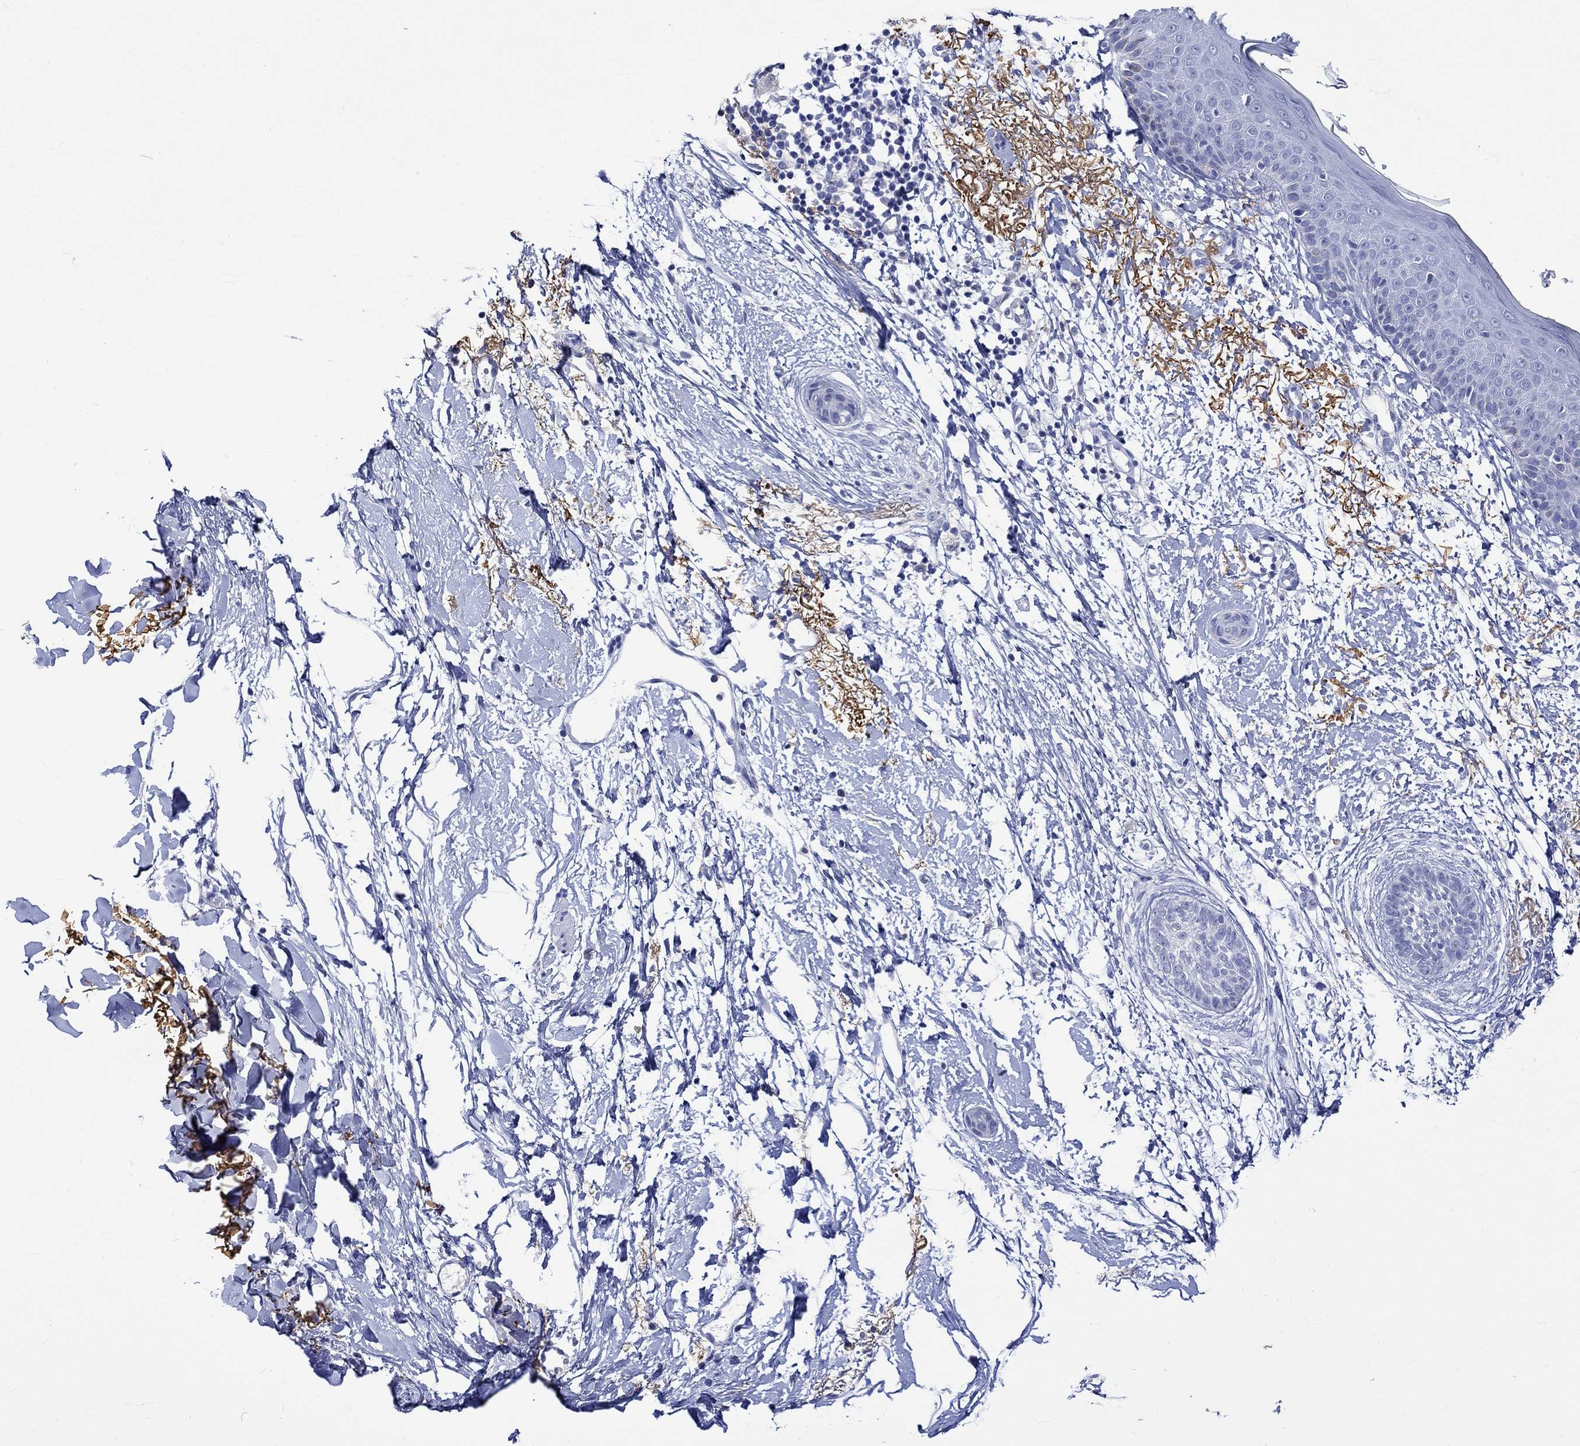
{"staining": {"intensity": "negative", "quantity": "none", "location": "none"}, "tissue": "skin cancer", "cell_type": "Tumor cells", "image_type": "cancer", "snomed": [{"axis": "morphology", "description": "Normal tissue, NOS"}, {"axis": "morphology", "description": "Basal cell carcinoma"}, {"axis": "topography", "description": "Skin"}], "caption": "Tumor cells are negative for protein expression in human basal cell carcinoma (skin).", "gene": "KLHL35", "patient": {"sex": "male", "age": 84}}